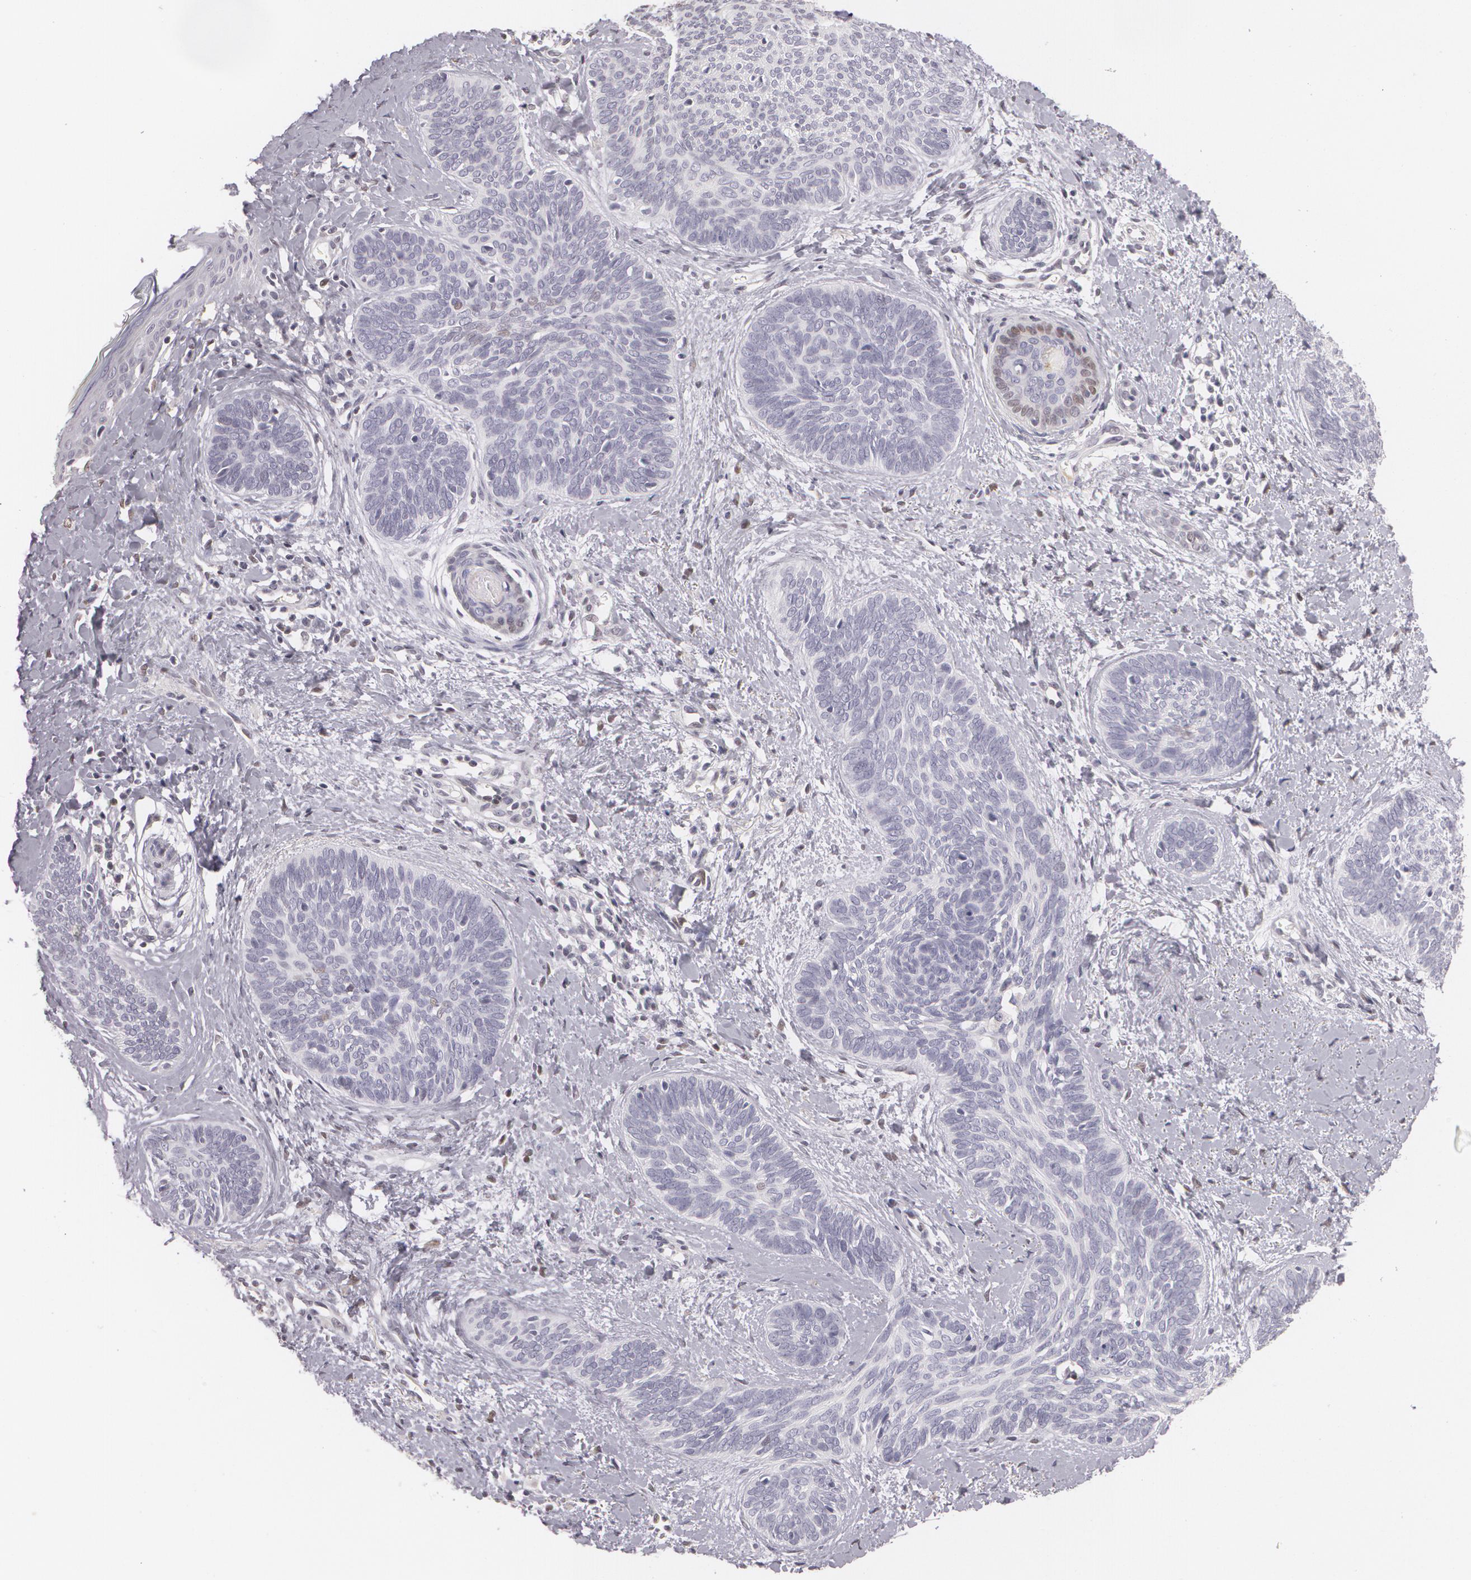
{"staining": {"intensity": "negative", "quantity": "none", "location": "none"}, "tissue": "skin cancer", "cell_type": "Tumor cells", "image_type": "cancer", "snomed": [{"axis": "morphology", "description": "Basal cell carcinoma"}, {"axis": "topography", "description": "Skin"}], "caption": "Basal cell carcinoma (skin) was stained to show a protein in brown. There is no significant expression in tumor cells. (DAB (3,3'-diaminobenzidine) immunohistochemistry with hematoxylin counter stain).", "gene": "ZBTB16", "patient": {"sex": "female", "age": 81}}